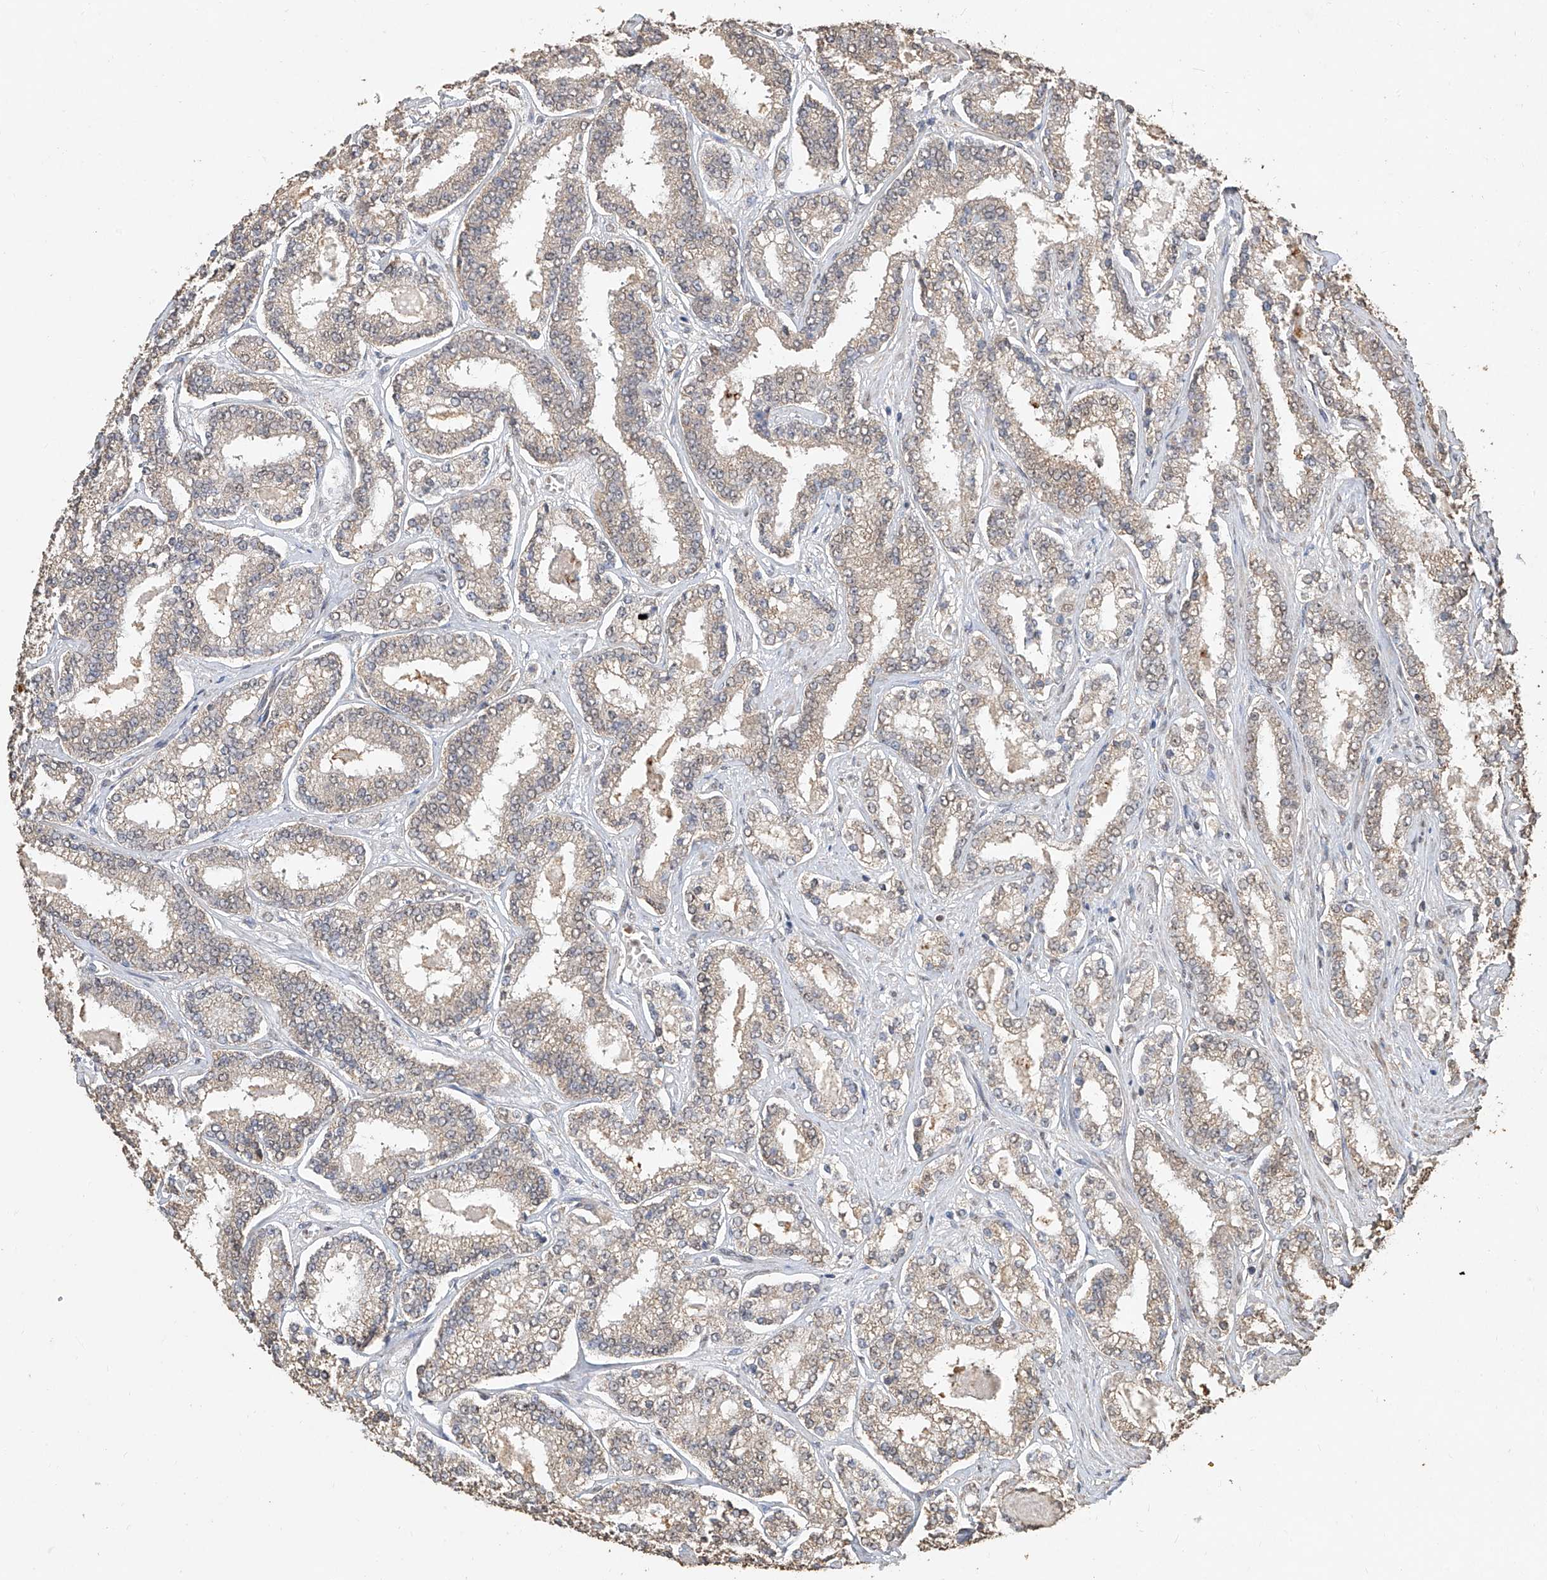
{"staining": {"intensity": "weak", "quantity": ">75%", "location": "cytoplasmic/membranous"}, "tissue": "prostate cancer", "cell_type": "Tumor cells", "image_type": "cancer", "snomed": [{"axis": "morphology", "description": "Normal tissue, NOS"}, {"axis": "morphology", "description": "Adenocarcinoma, High grade"}, {"axis": "topography", "description": "Prostate"}], "caption": "Prostate cancer was stained to show a protein in brown. There is low levels of weak cytoplasmic/membranous staining in approximately >75% of tumor cells.", "gene": "ELOVL1", "patient": {"sex": "male", "age": 83}}